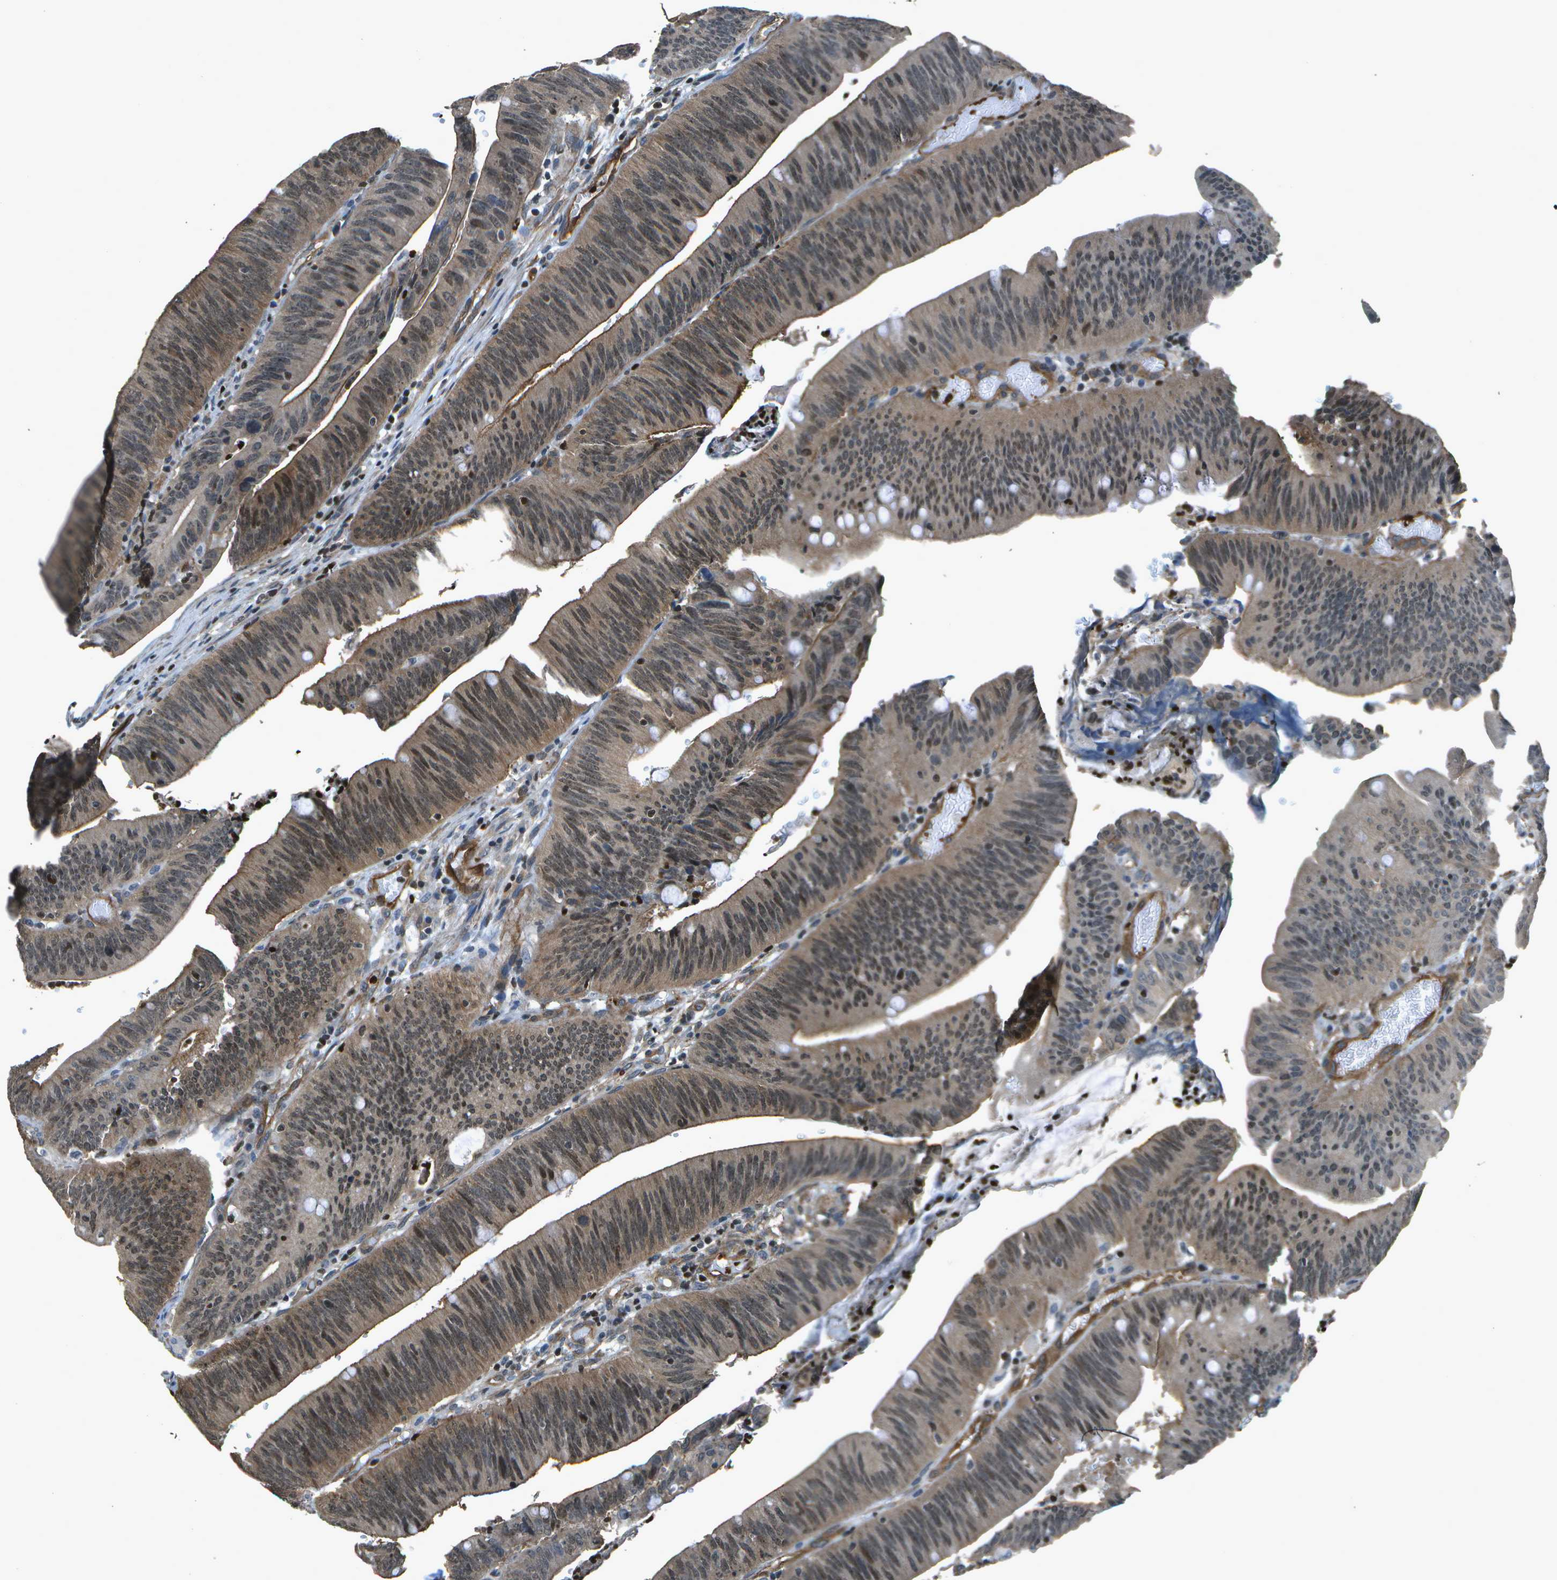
{"staining": {"intensity": "moderate", "quantity": "25%-75%", "location": "cytoplasmic/membranous,nuclear"}, "tissue": "colorectal cancer", "cell_type": "Tumor cells", "image_type": "cancer", "snomed": [{"axis": "morphology", "description": "Normal tissue, NOS"}, {"axis": "morphology", "description": "Adenocarcinoma, NOS"}, {"axis": "topography", "description": "Rectum"}], "caption": "Immunohistochemical staining of human colorectal adenocarcinoma exhibits medium levels of moderate cytoplasmic/membranous and nuclear protein positivity in about 25%-75% of tumor cells.", "gene": "PDLIM1", "patient": {"sex": "female", "age": 66}}